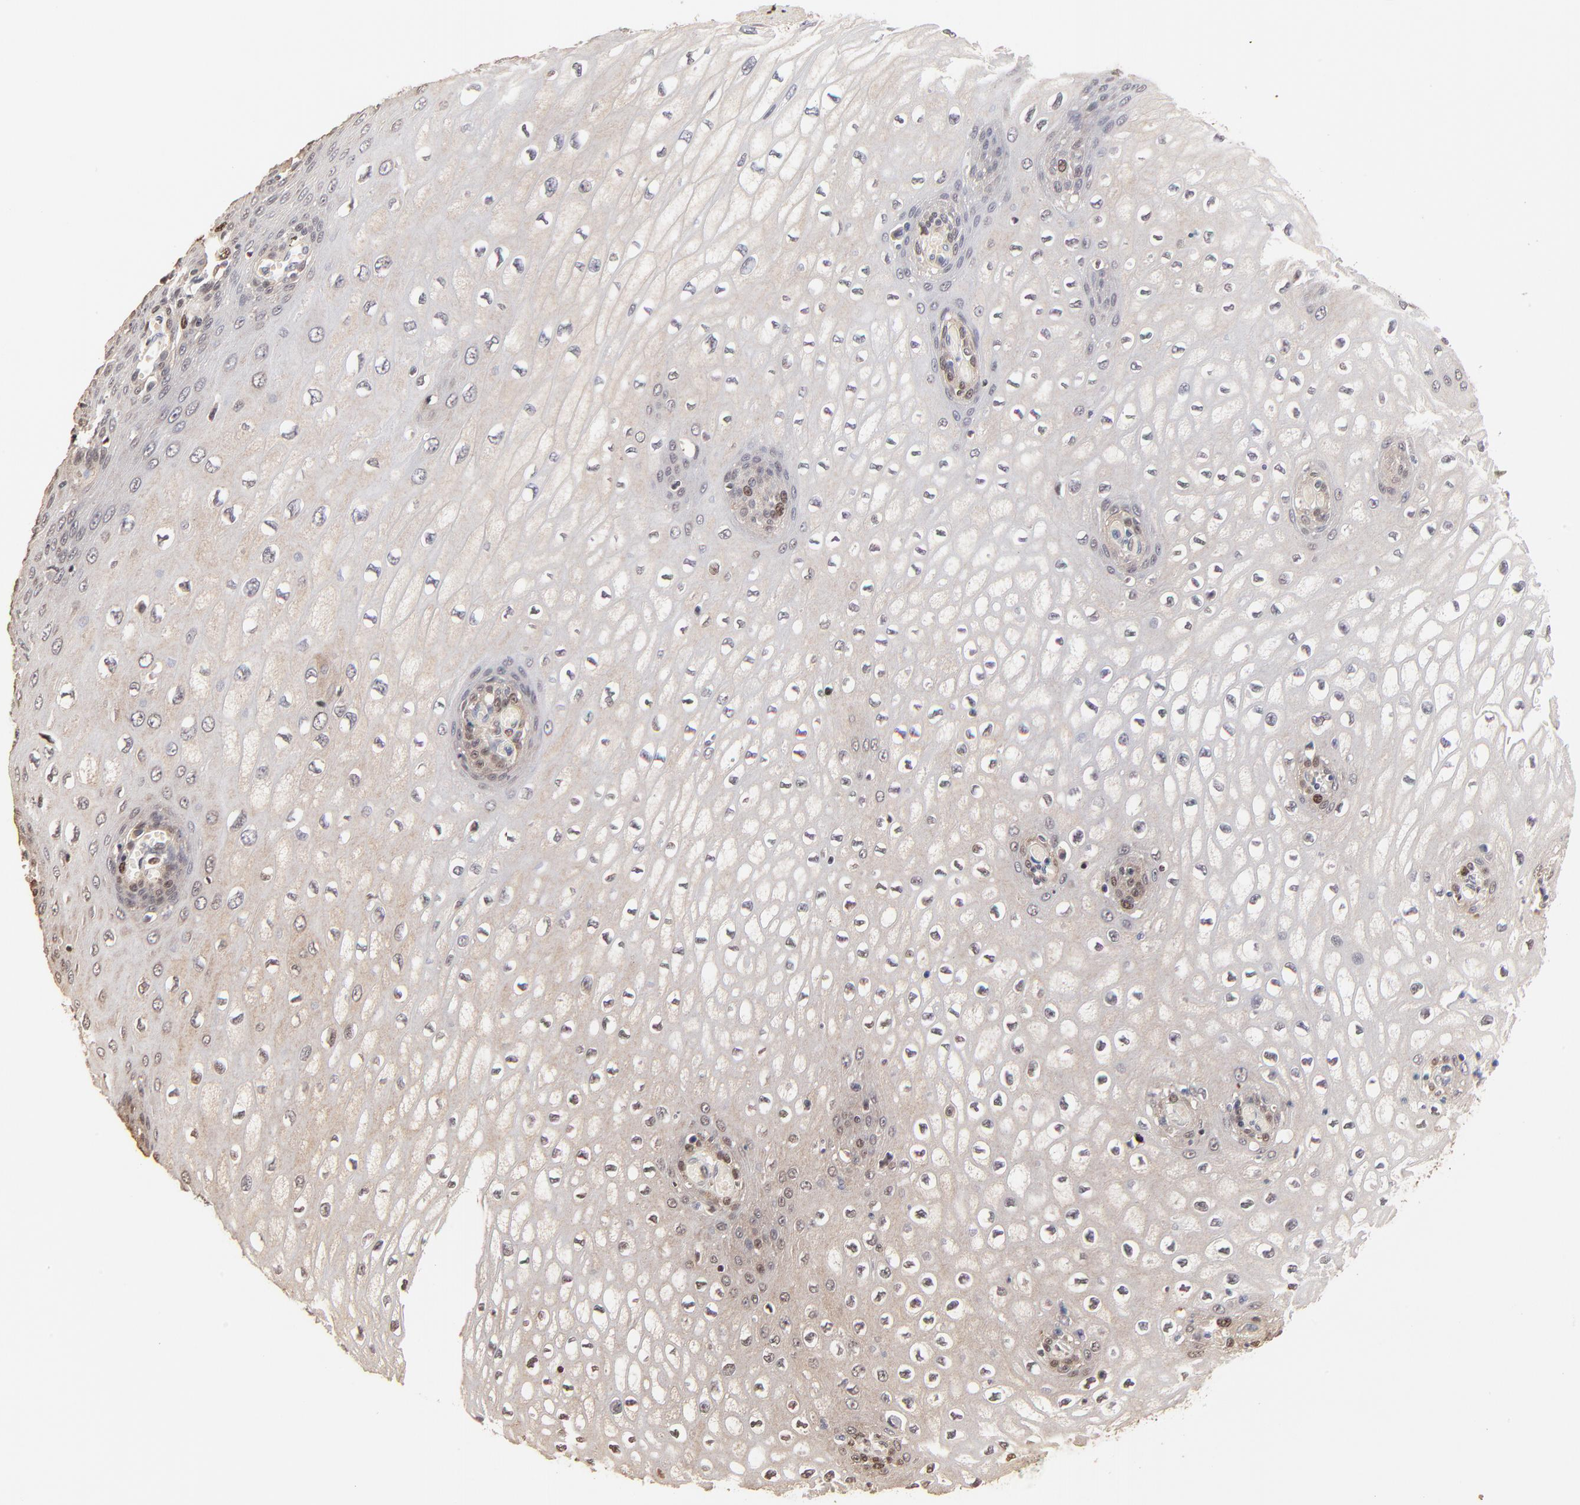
{"staining": {"intensity": "moderate", "quantity": "<25%", "location": "nuclear"}, "tissue": "esophagus", "cell_type": "Squamous epithelial cells", "image_type": "normal", "snomed": [{"axis": "morphology", "description": "Normal tissue, NOS"}, {"axis": "topography", "description": "Esophagus"}], "caption": "This is a histology image of immunohistochemistry (IHC) staining of unremarkable esophagus, which shows moderate staining in the nuclear of squamous epithelial cells.", "gene": "BIRC5", "patient": {"sex": "male", "age": 65}}